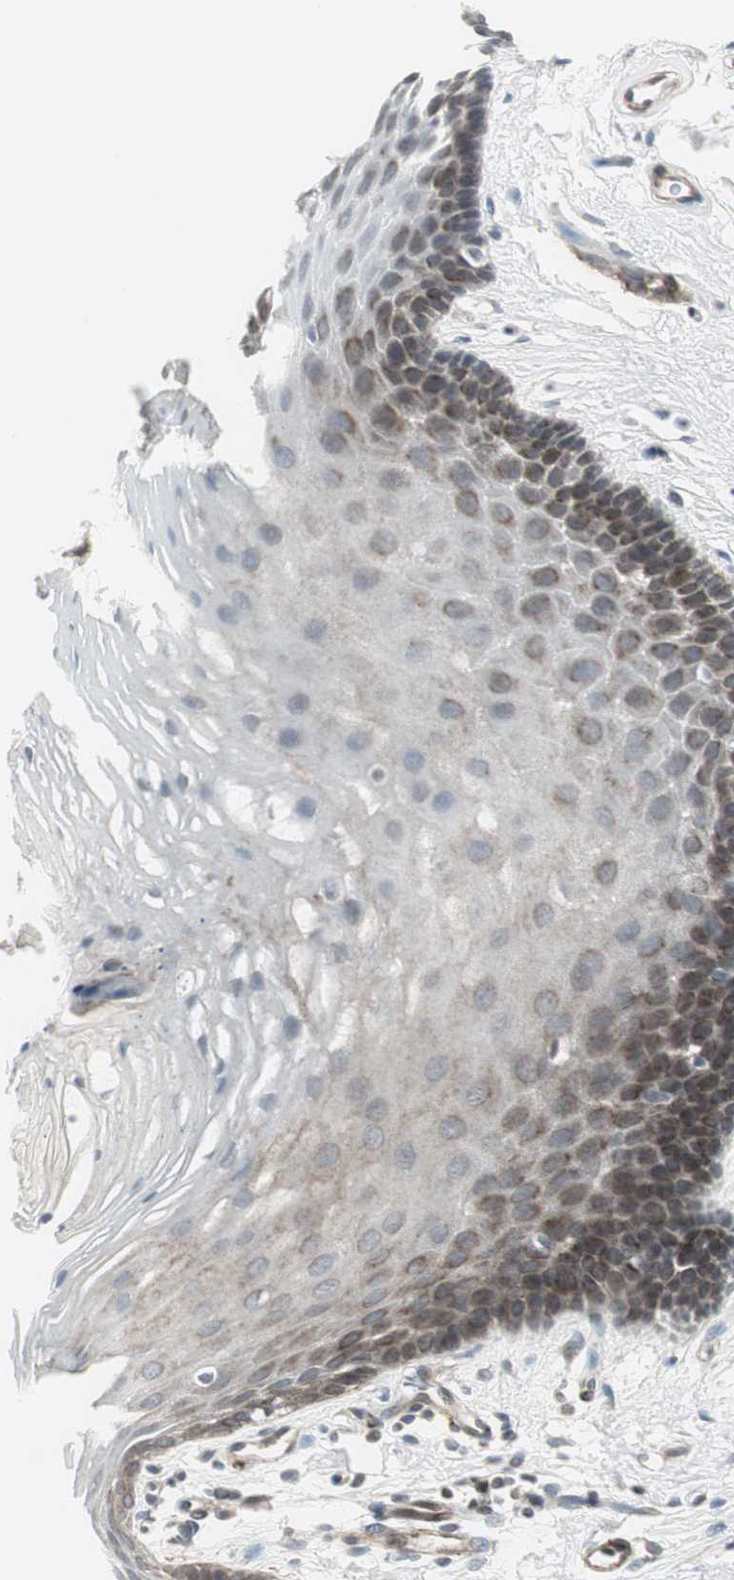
{"staining": {"intensity": "moderate", "quantity": "<25%", "location": "cytoplasmic/membranous"}, "tissue": "oral mucosa", "cell_type": "Squamous epithelial cells", "image_type": "normal", "snomed": [{"axis": "morphology", "description": "Normal tissue, NOS"}, {"axis": "topography", "description": "Oral tissue"}], "caption": "This is an image of immunohistochemistry (IHC) staining of benign oral mucosa, which shows moderate staining in the cytoplasmic/membranous of squamous epithelial cells.", "gene": "SCYL3", "patient": {"sex": "male", "age": 62}}